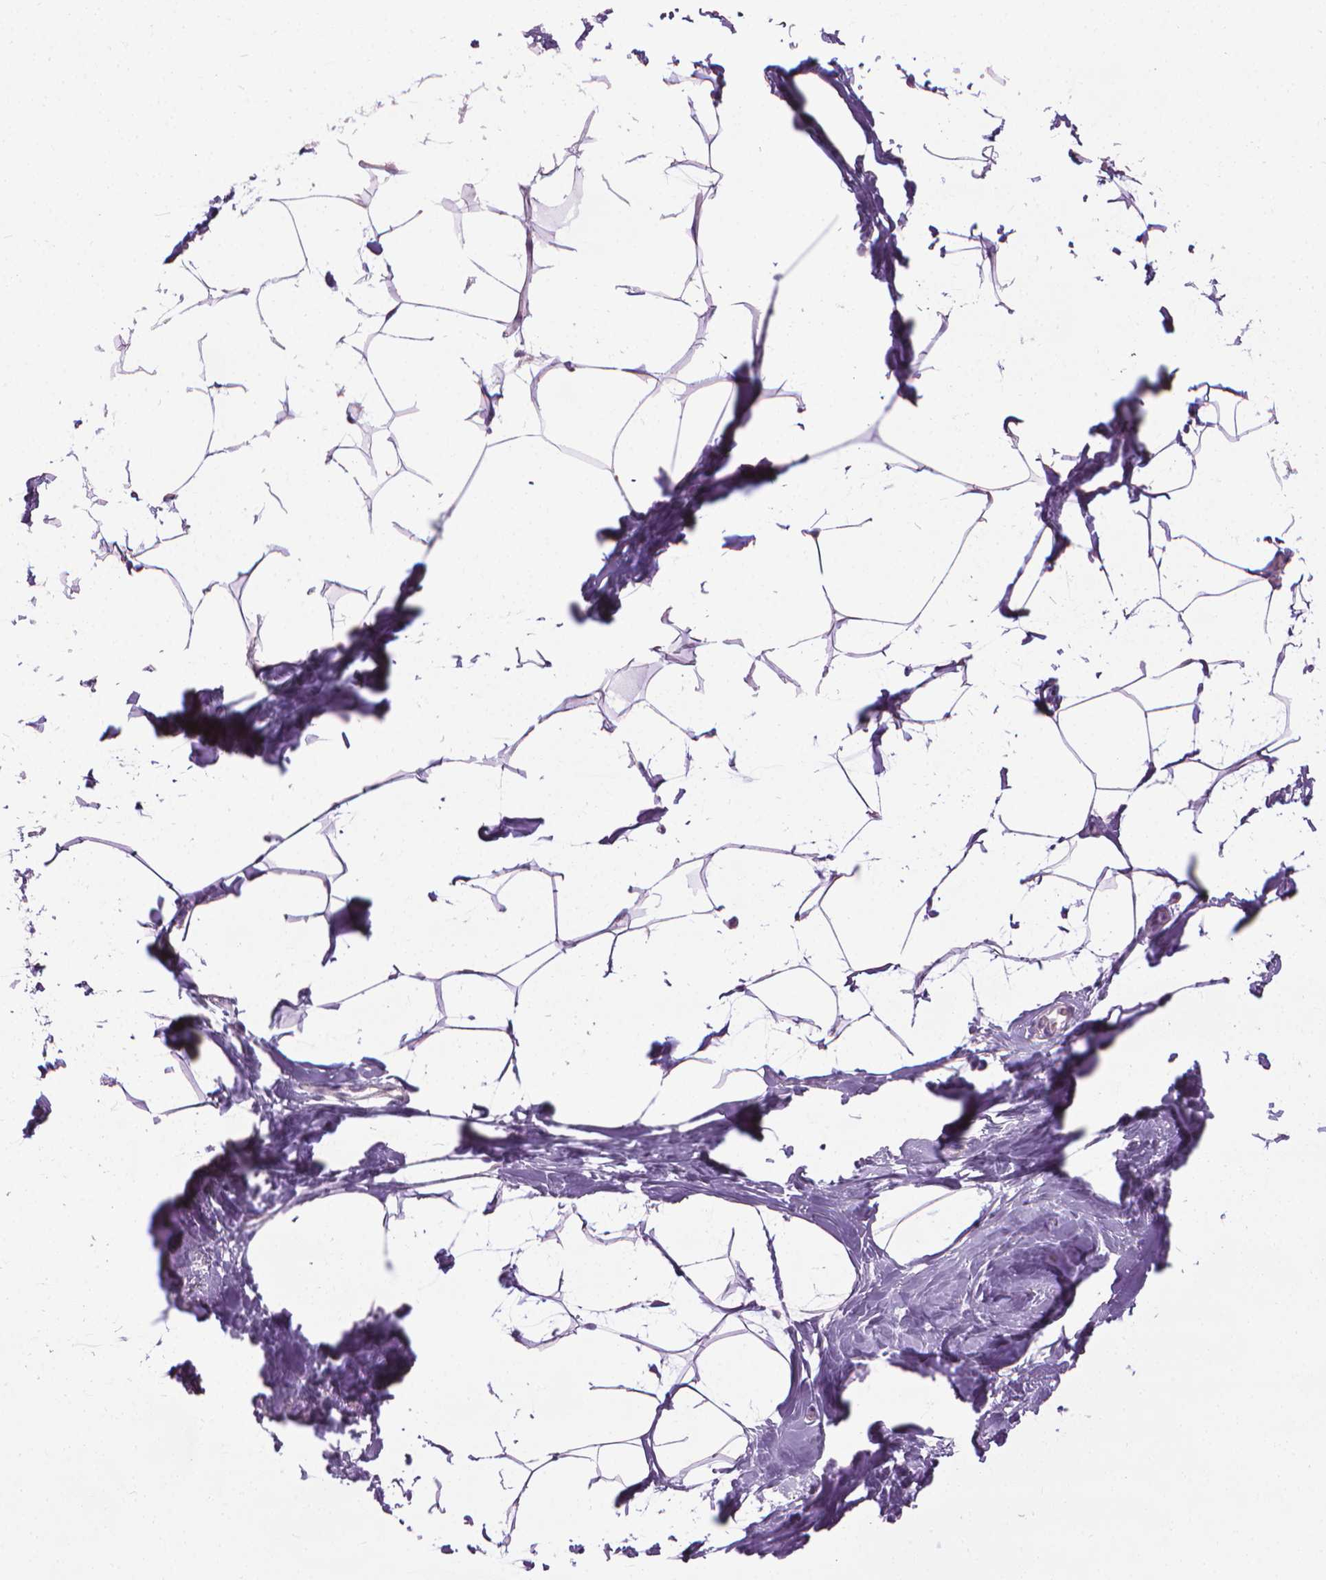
{"staining": {"intensity": "negative", "quantity": "none", "location": "none"}, "tissue": "breast", "cell_type": "Adipocytes", "image_type": "normal", "snomed": [{"axis": "morphology", "description": "Normal tissue, NOS"}, {"axis": "topography", "description": "Breast"}], "caption": "This is an immunohistochemistry (IHC) micrograph of benign human breast. There is no staining in adipocytes.", "gene": "DNAI7", "patient": {"sex": "female", "age": 32}}